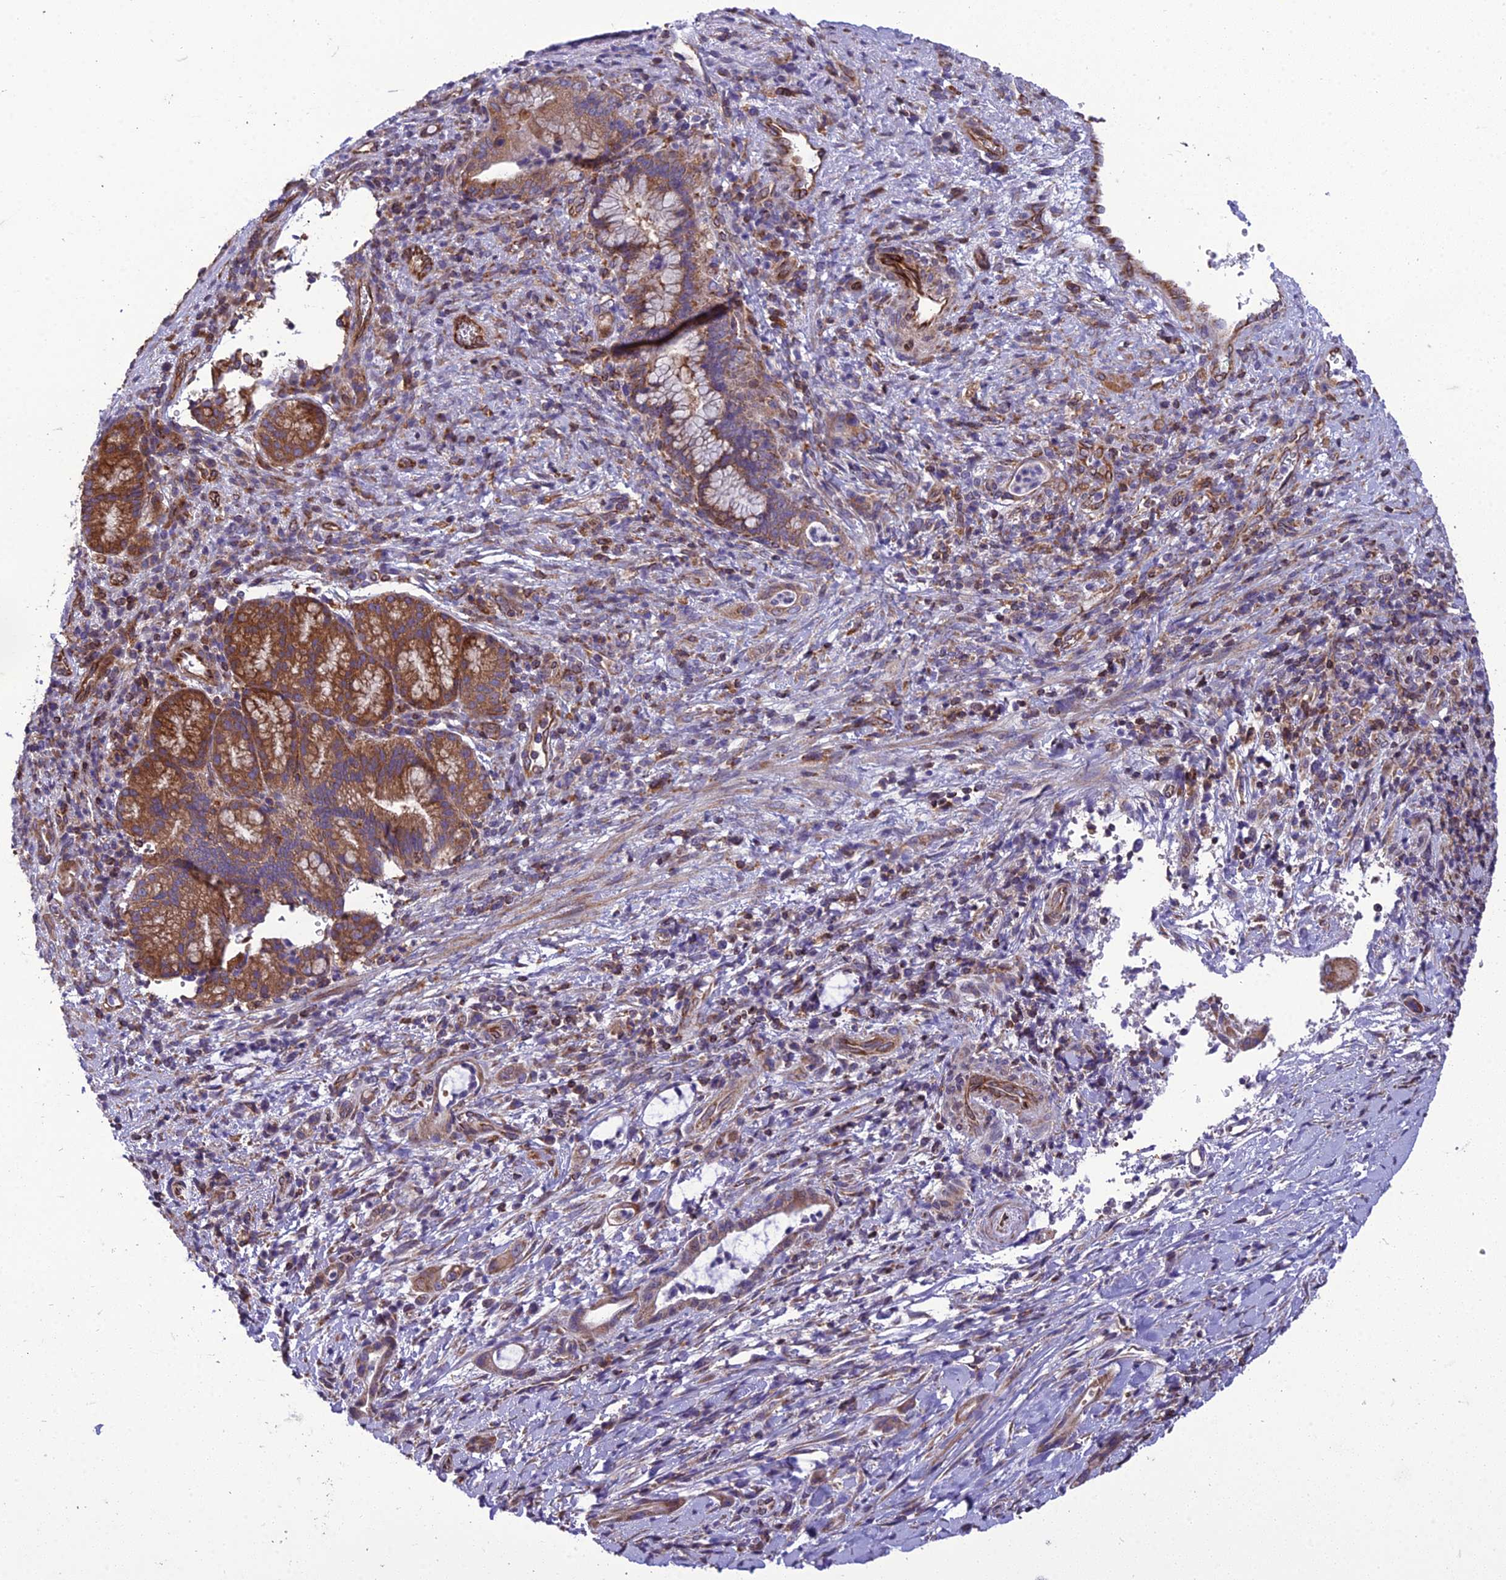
{"staining": {"intensity": "strong", "quantity": ">75%", "location": "cytoplasmic/membranous"}, "tissue": "pancreatic cancer", "cell_type": "Tumor cells", "image_type": "cancer", "snomed": [{"axis": "morphology", "description": "Normal tissue, NOS"}, {"axis": "morphology", "description": "Adenocarcinoma, NOS"}, {"axis": "topography", "description": "Pancreas"}], "caption": "Immunohistochemistry of human pancreatic cancer shows high levels of strong cytoplasmic/membranous expression in about >75% of tumor cells.", "gene": "GIMAP1", "patient": {"sex": "female", "age": 55}}